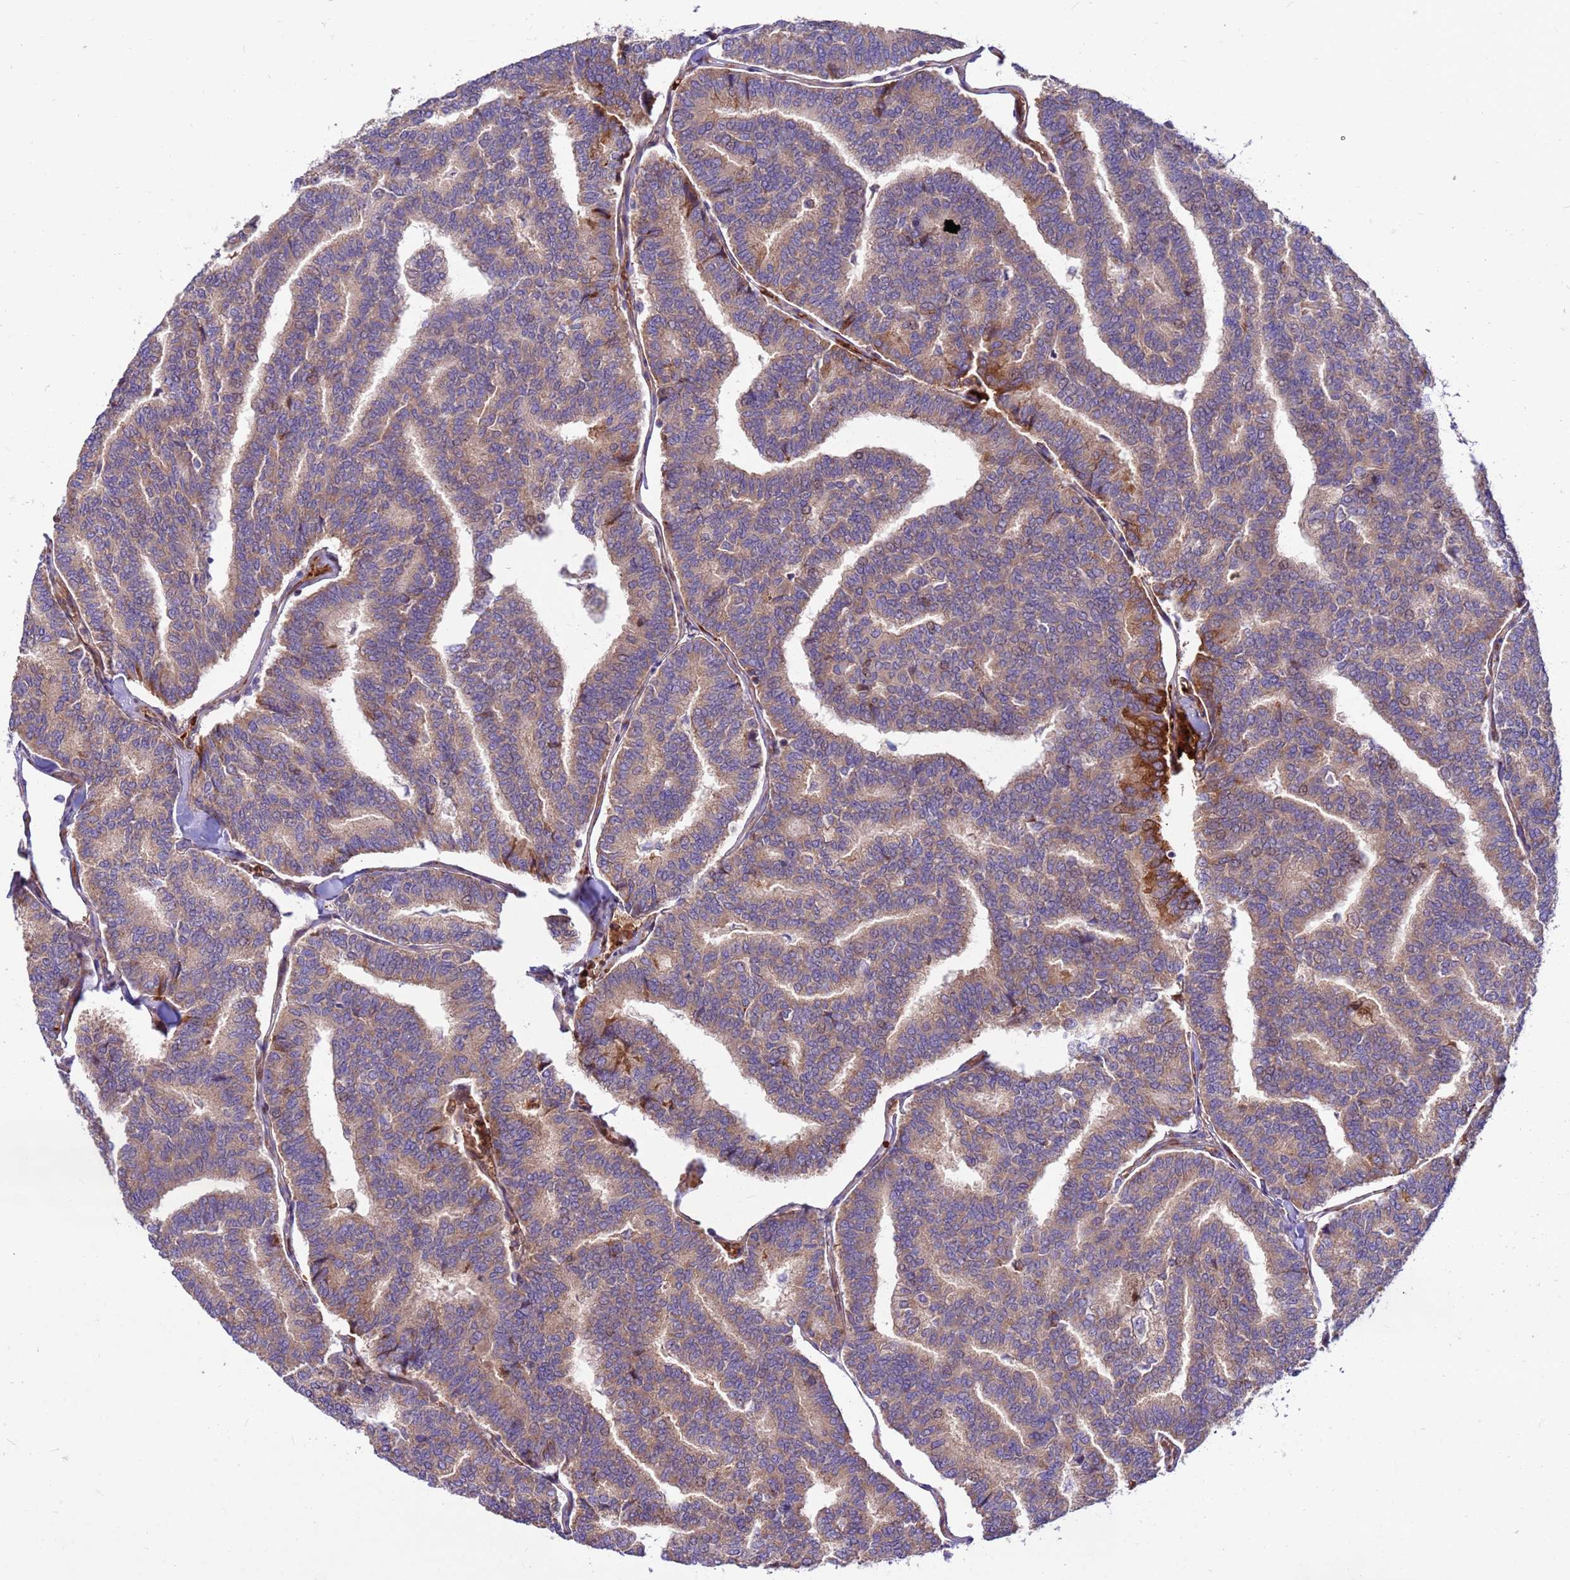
{"staining": {"intensity": "moderate", "quantity": "<25%", "location": "cytoplasmic/membranous"}, "tissue": "thyroid cancer", "cell_type": "Tumor cells", "image_type": "cancer", "snomed": [{"axis": "morphology", "description": "Papillary adenocarcinoma, NOS"}, {"axis": "topography", "description": "Thyroid gland"}], "caption": "IHC (DAB) staining of human thyroid cancer demonstrates moderate cytoplasmic/membranous protein positivity in approximately <25% of tumor cells.", "gene": "ZNF669", "patient": {"sex": "female", "age": 35}}